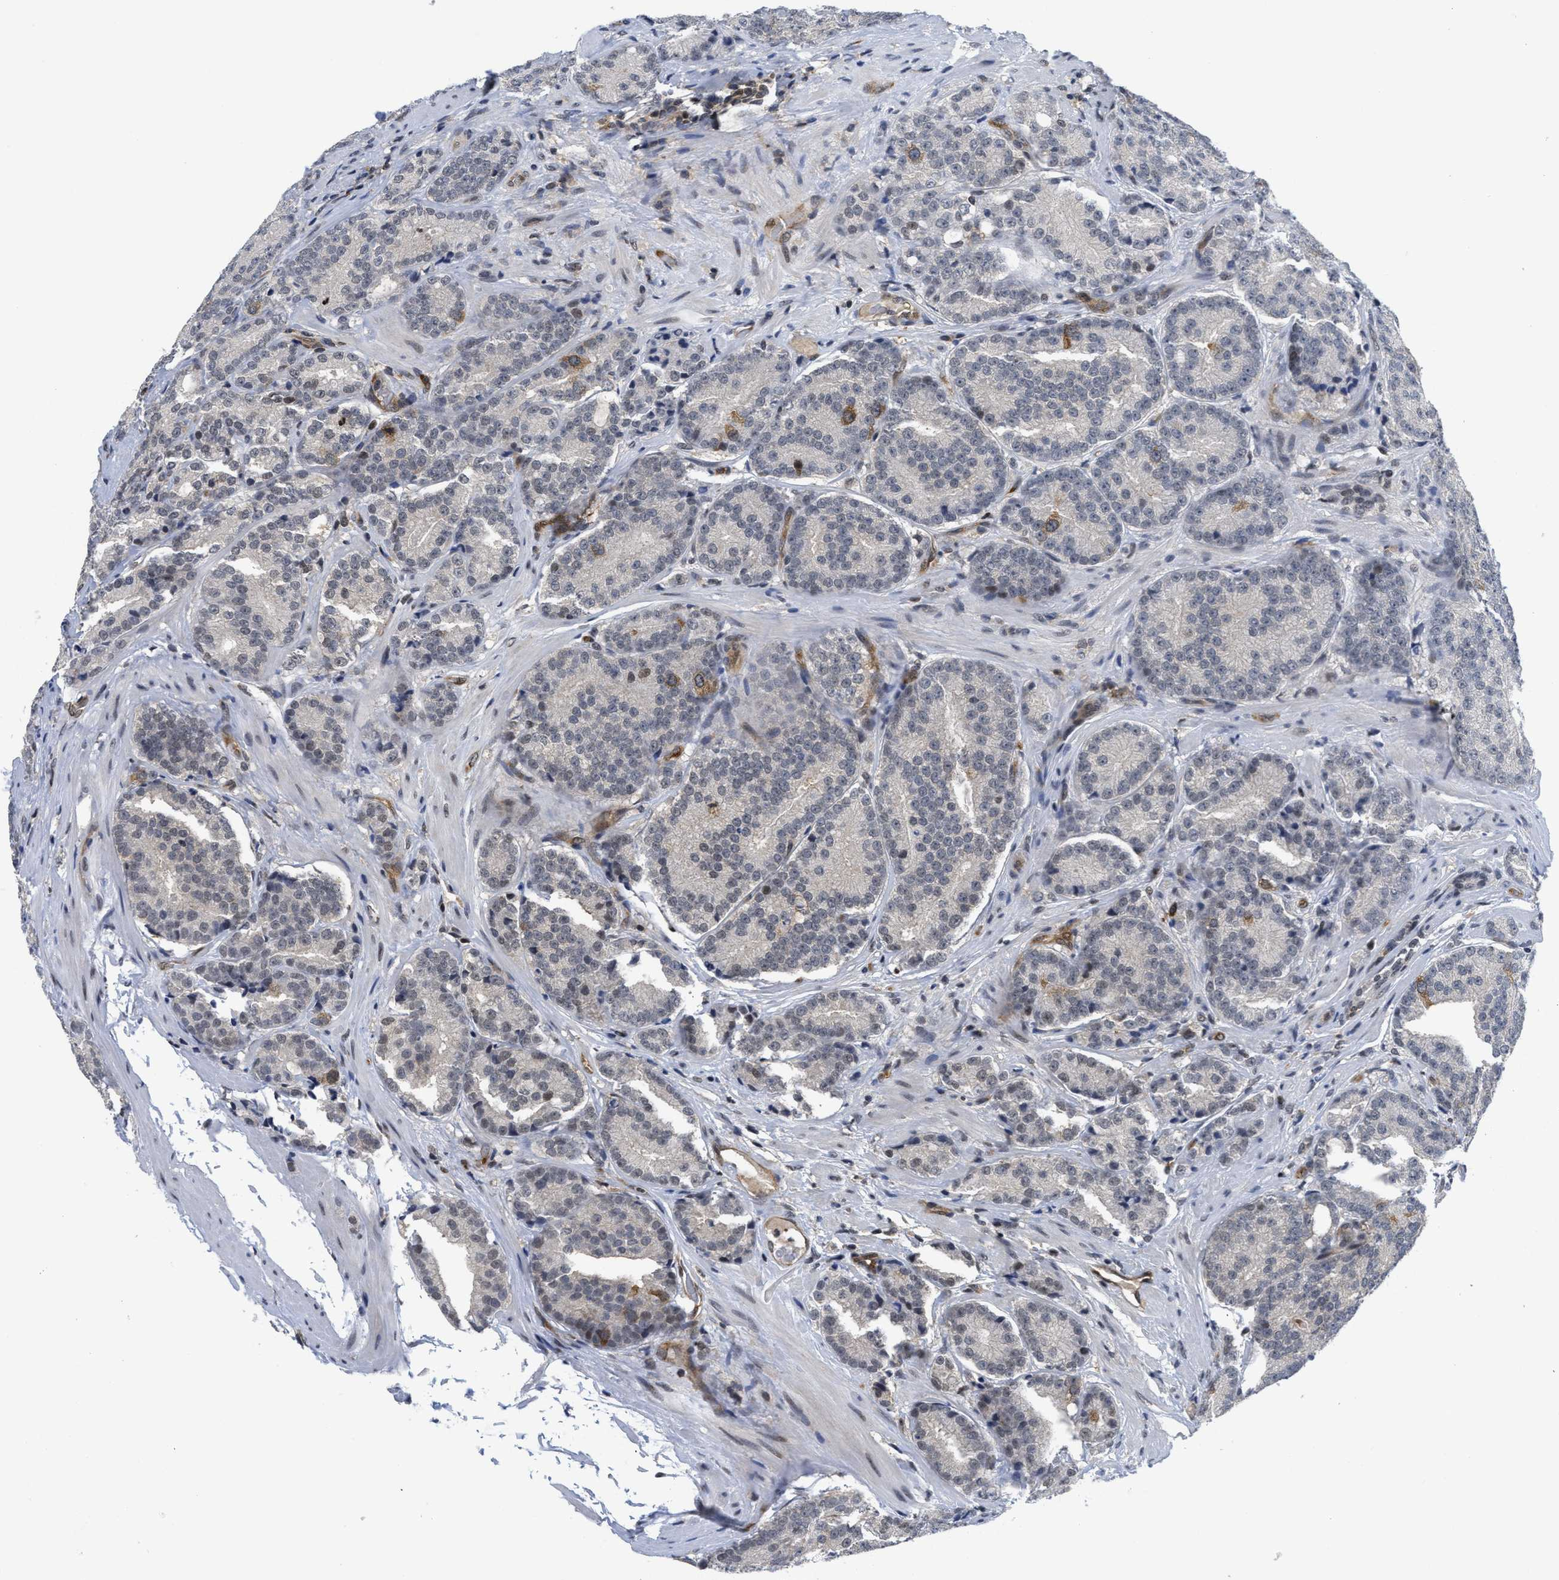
{"staining": {"intensity": "moderate", "quantity": "<25%", "location": "cytoplasmic/membranous"}, "tissue": "prostate cancer", "cell_type": "Tumor cells", "image_type": "cancer", "snomed": [{"axis": "morphology", "description": "Adenocarcinoma, High grade"}, {"axis": "topography", "description": "Prostate"}], "caption": "Brown immunohistochemical staining in human prostate adenocarcinoma (high-grade) reveals moderate cytoplasmic/membranous staining in about <25% of tumor cells.", "gene": "HIF1A", "patient": {"sex": "male", "age": 61}}